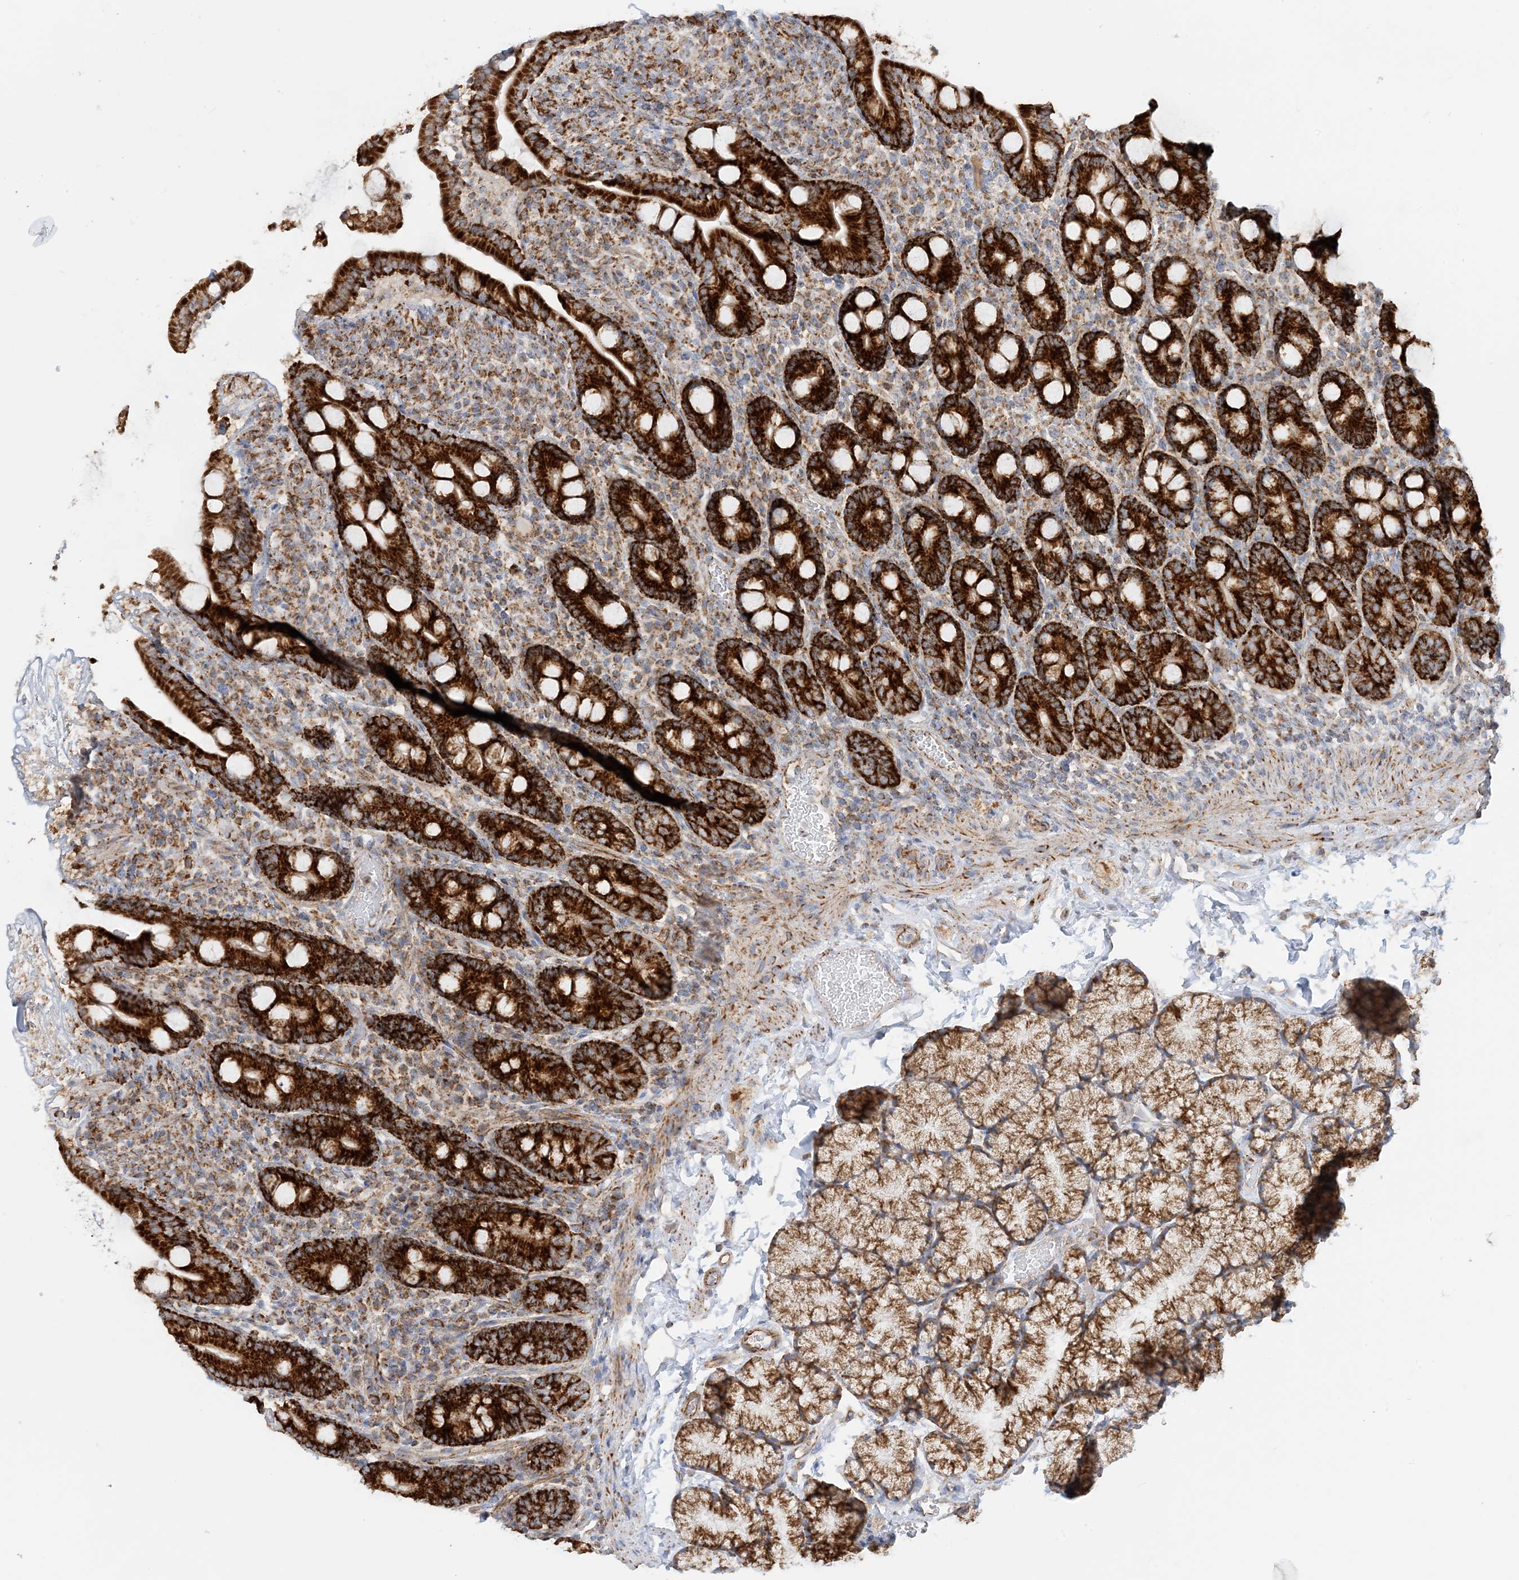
{"staining": {"intensity": "strong", "quantity": ">75%", "location": "cytoplasmic/membranous"}, "tissue": "duodenum", "cell_type": "Glandular cells", "image_type": "normal", "snomed": [{"axis": "morphology", "description": "Normal tissue, NOS"}, {"axis": "topography", "description": "Duodenum"}], "caption": "Protein staining by immunohistochemistry (IHC) reveals strong cytoplasmic/membranous expression in about >75% of glandular cells in benign duodenum. Using DAB (3,3'-diaminobenzidine) (brown) and hematoxylin (blue) stains, captured at high magnification using brightfield microscopy.", "gene": "COA3", "patient": {"sex": "male", "age": 35}}